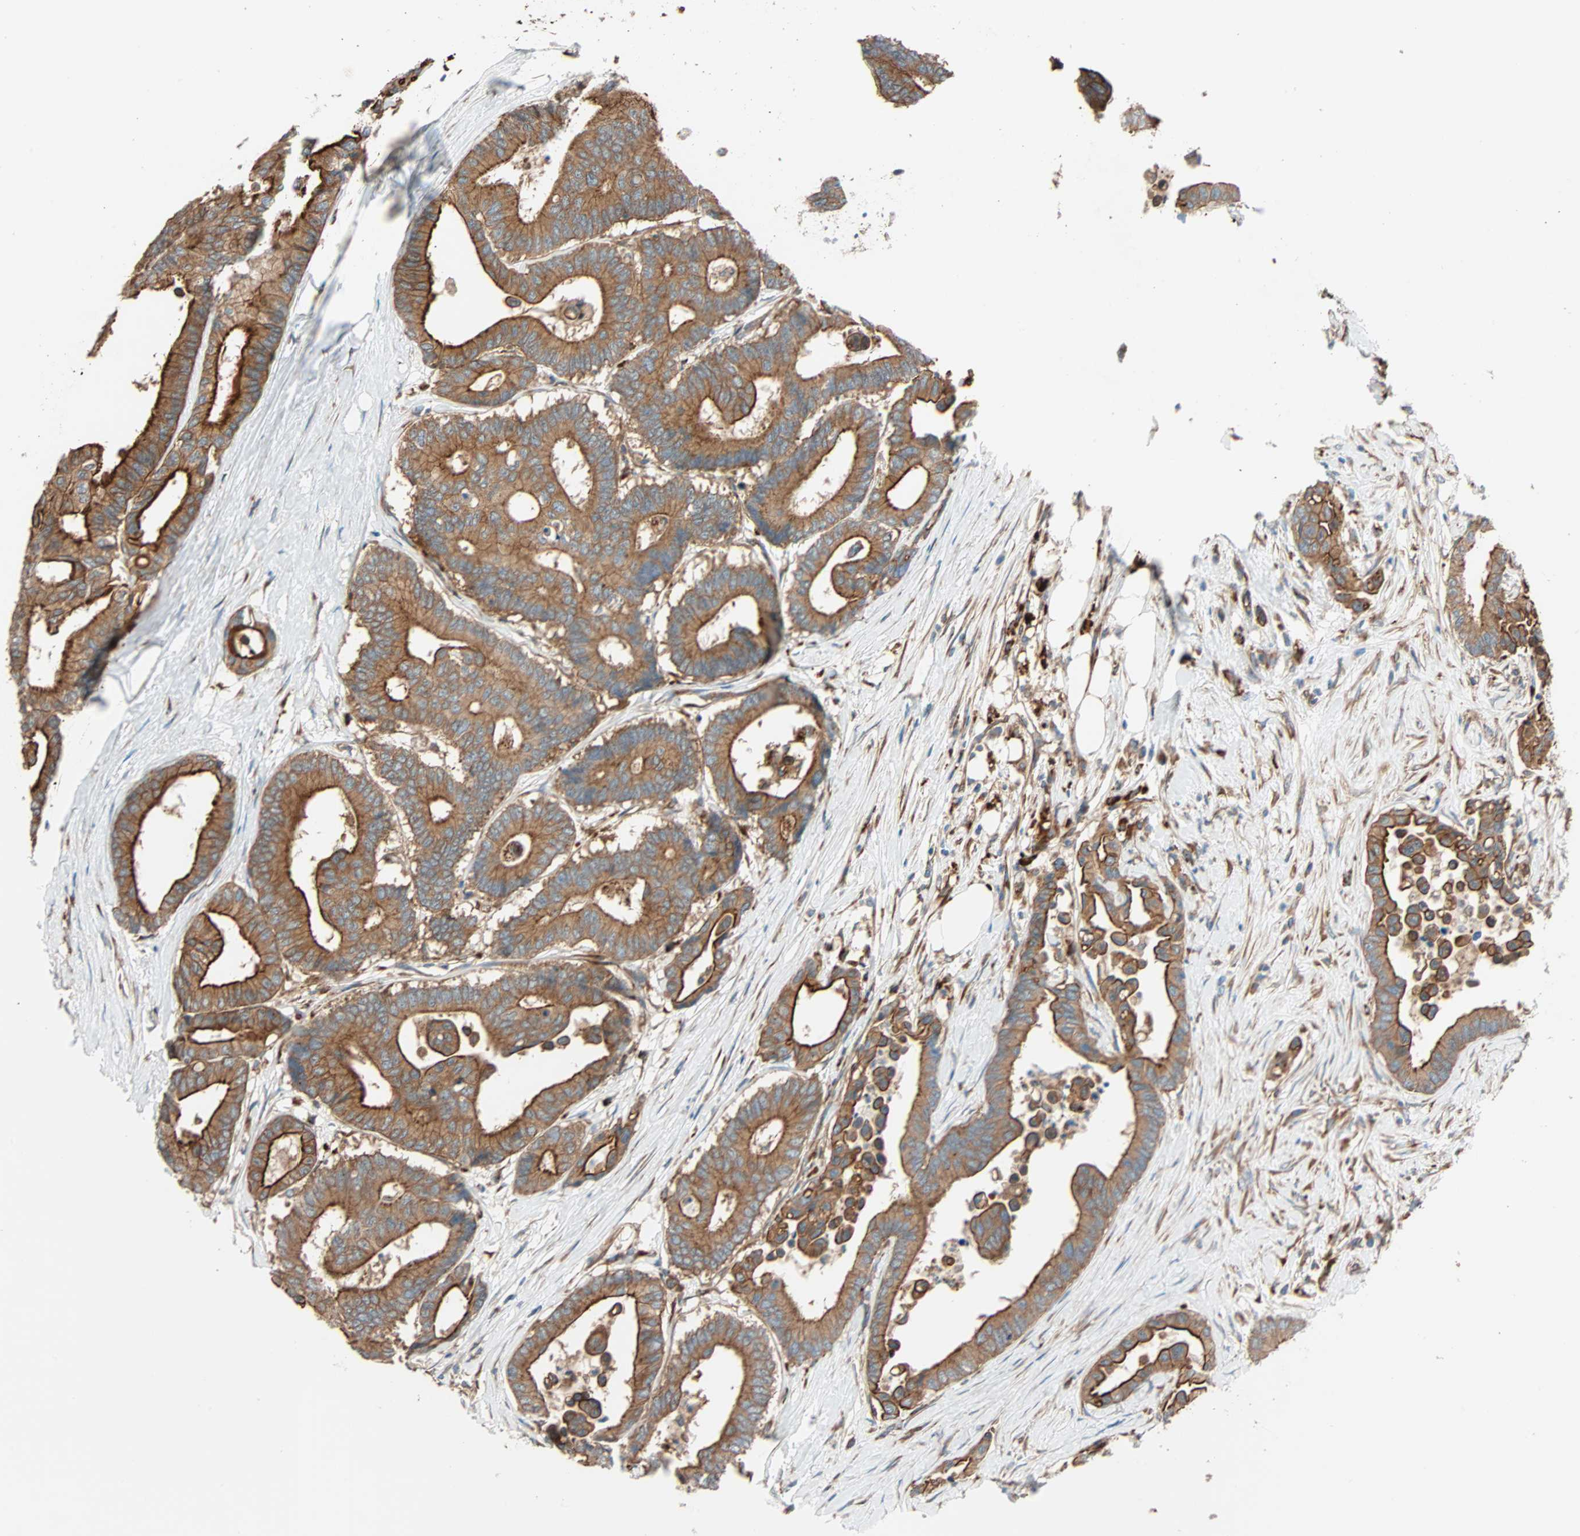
{"staining": {"intensity": "strong", "quantity": ">75%", "location": "cytoplasmic/membranous"}, "tissue": "colorectal cancer", "cell_type": "Tumor cells", "image_type": "cancer", "snomed": [{"axis": "morphology", "description": "Normal tissue, NOS"}, {"axis": "morphology", "description": "Adenocarcinoma, NOS"}, {"axis": "topography", "description": "Colon"}], "caption": "Colorectal adenocarcinoma stained with immunohistochemistry reveals strong cytoplasmic/membranous staining in approximately >75% of tumor cells.", "gene": "PHYH", "patient": {"sex": "male", "age": 82}}